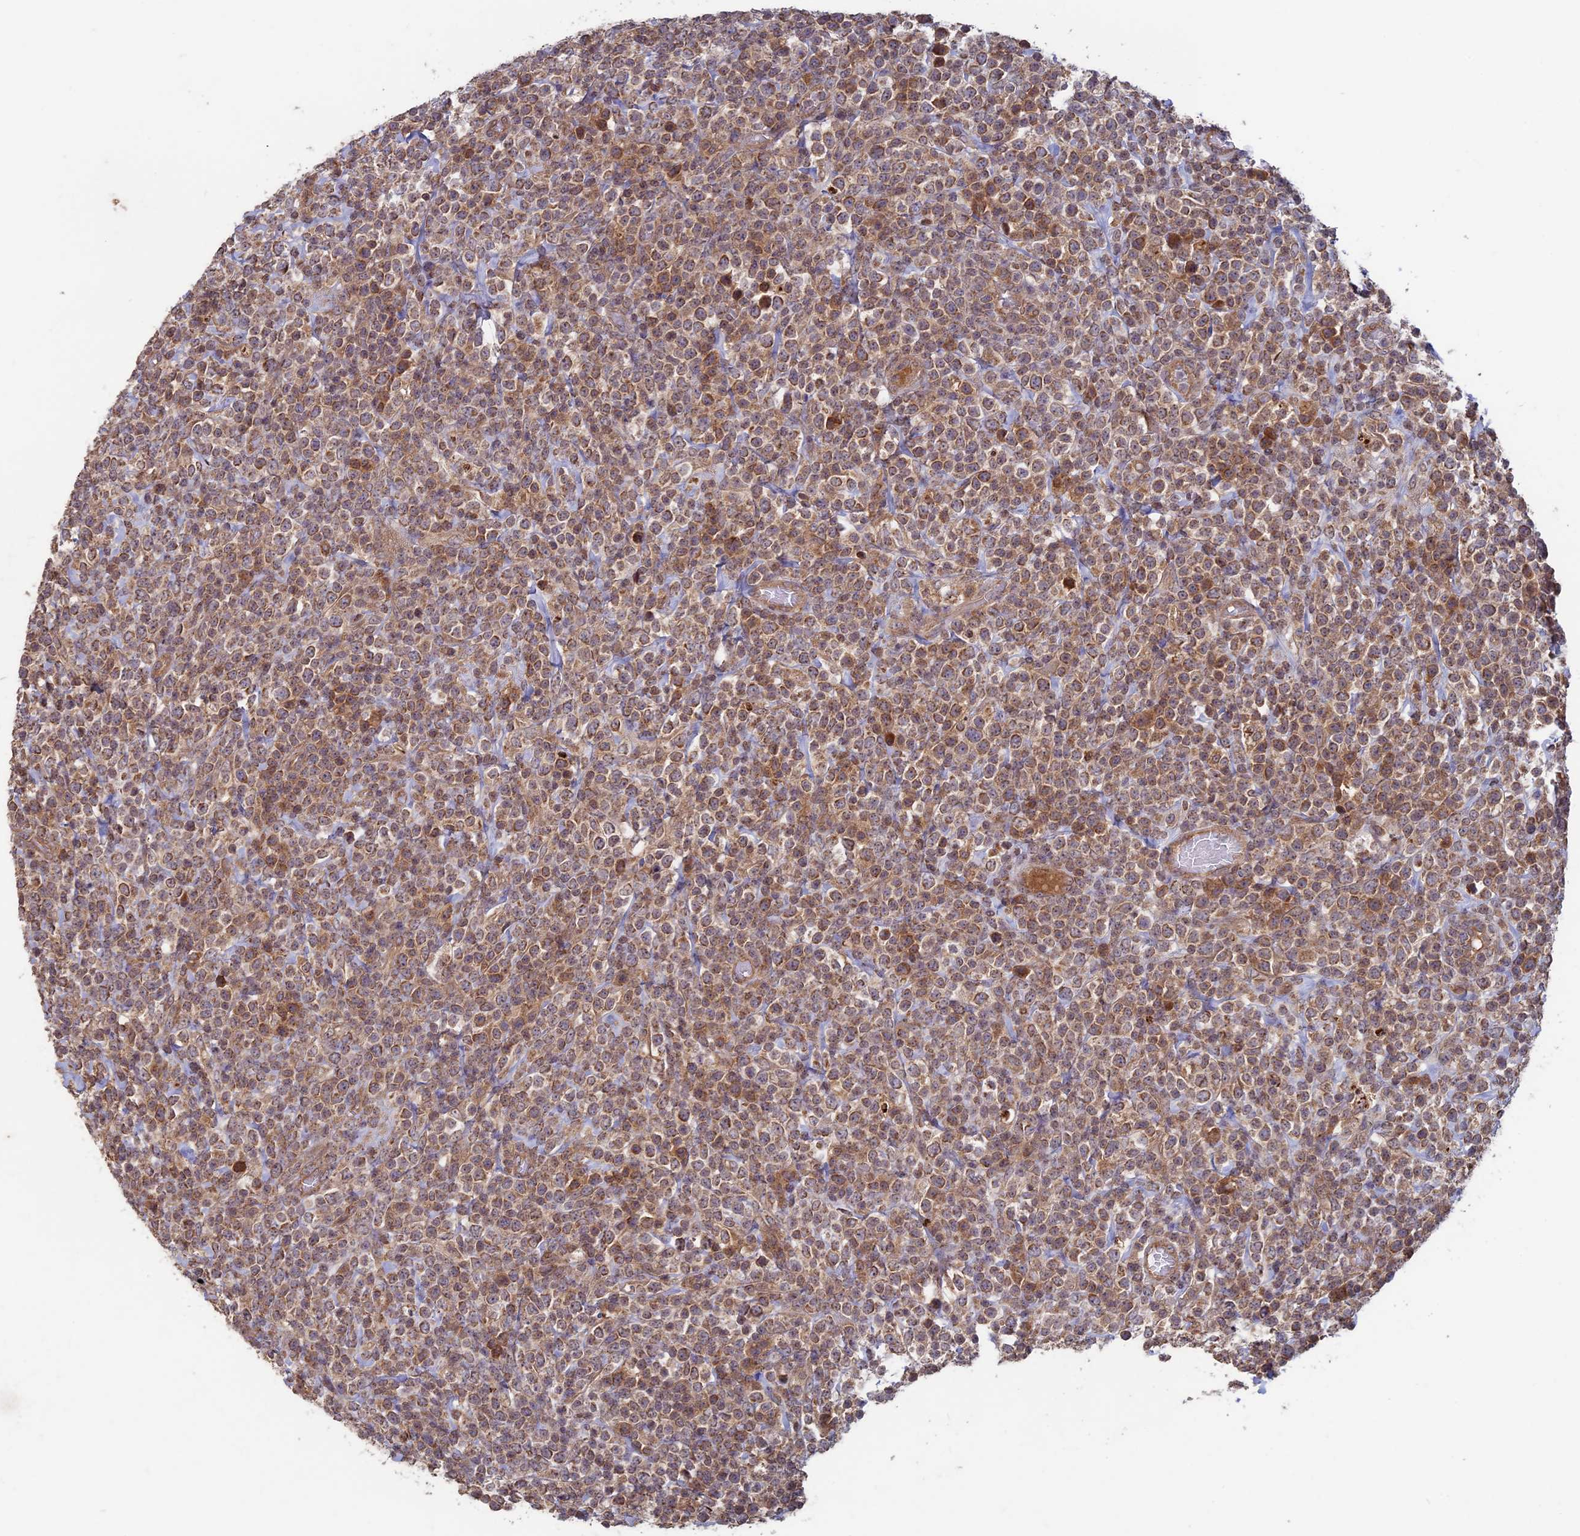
{"staining": {"intensity": "moderate", "quantity": ">75%", "location": "cytoplasmic/membranous"}, "tissue": "lymphoma", "cell_type": "Tumor cells", "image_type": "cancer", "snomed": [{"axis": "morphology", "description": "Malignant lymphoma, non-Hodgkin's type, High grade"}, {"axis": "topography", "description": "Colon"}], "caption": "There is medium levels of moderate cytoplasmic/membranous expression in tumor cells of malignant lymphoma, non-Hodgkin's type (high-grade), as demonstrated by immunohistochemical staining (brown color).", "gene": "RCCD1", "patient": {"sex": "female", "age": 53}}